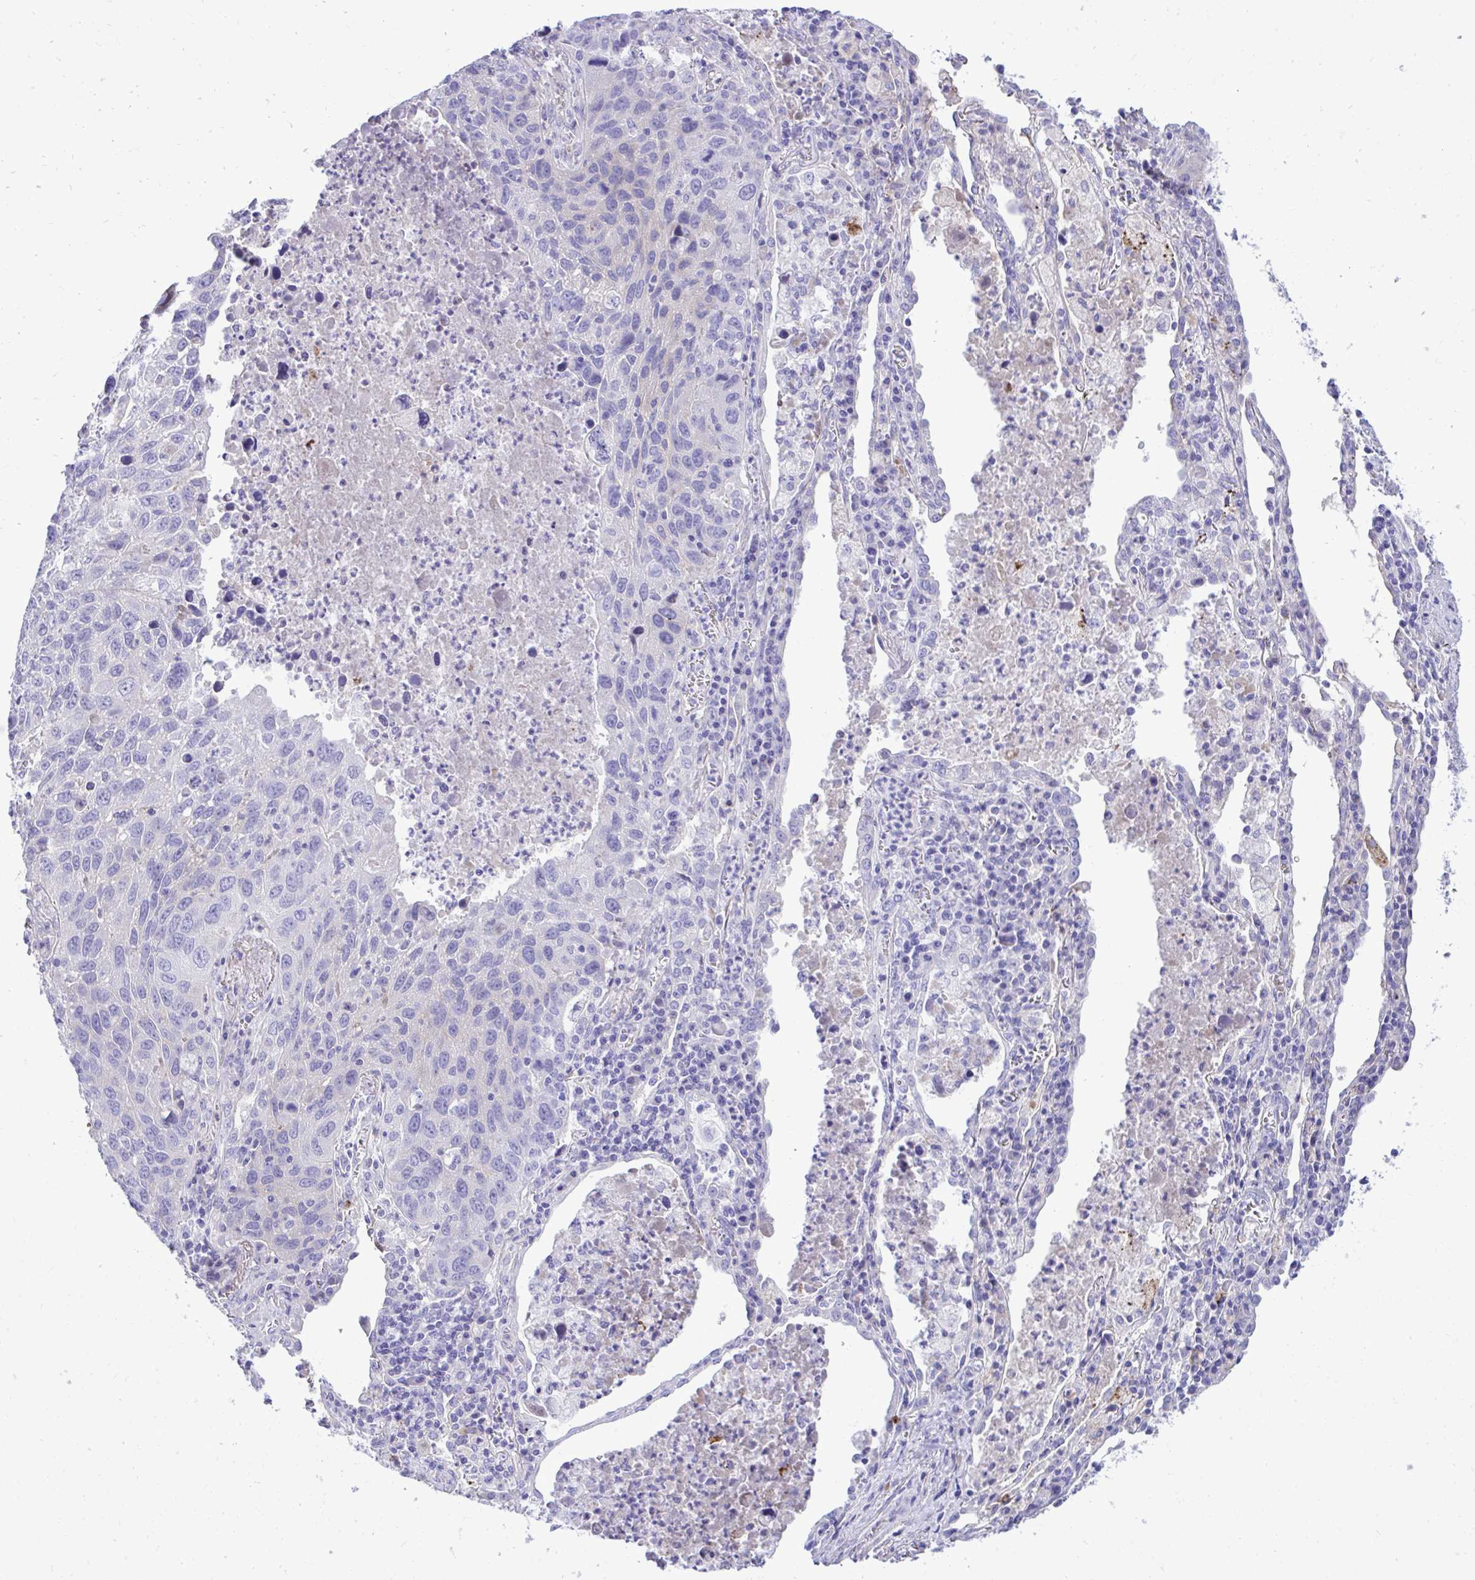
{"staining": {"intensity": "negative", "quantity": "none", "location": "none"}, "tissue": "lung cancer", "cell_type": "Tumor cells", "image_type": "cancer", "snomed": [{"axis": "morphology", "description": "Squamous cell carcinoma, NOS"}, {"axis": "topography", "description": "Lung"}], "caption": "A high-resolution histopathology image shows IHC staining of squamous cell carcinoma (lung), which displays no significant expression in tumor cells. Brightfield microscopy of immunohistochemistry stained with DAB (brown) and hematoxylin (blue), captured at high magnification.", "gene": "HRG", "patient": {"sex": "female", "age": 61}}